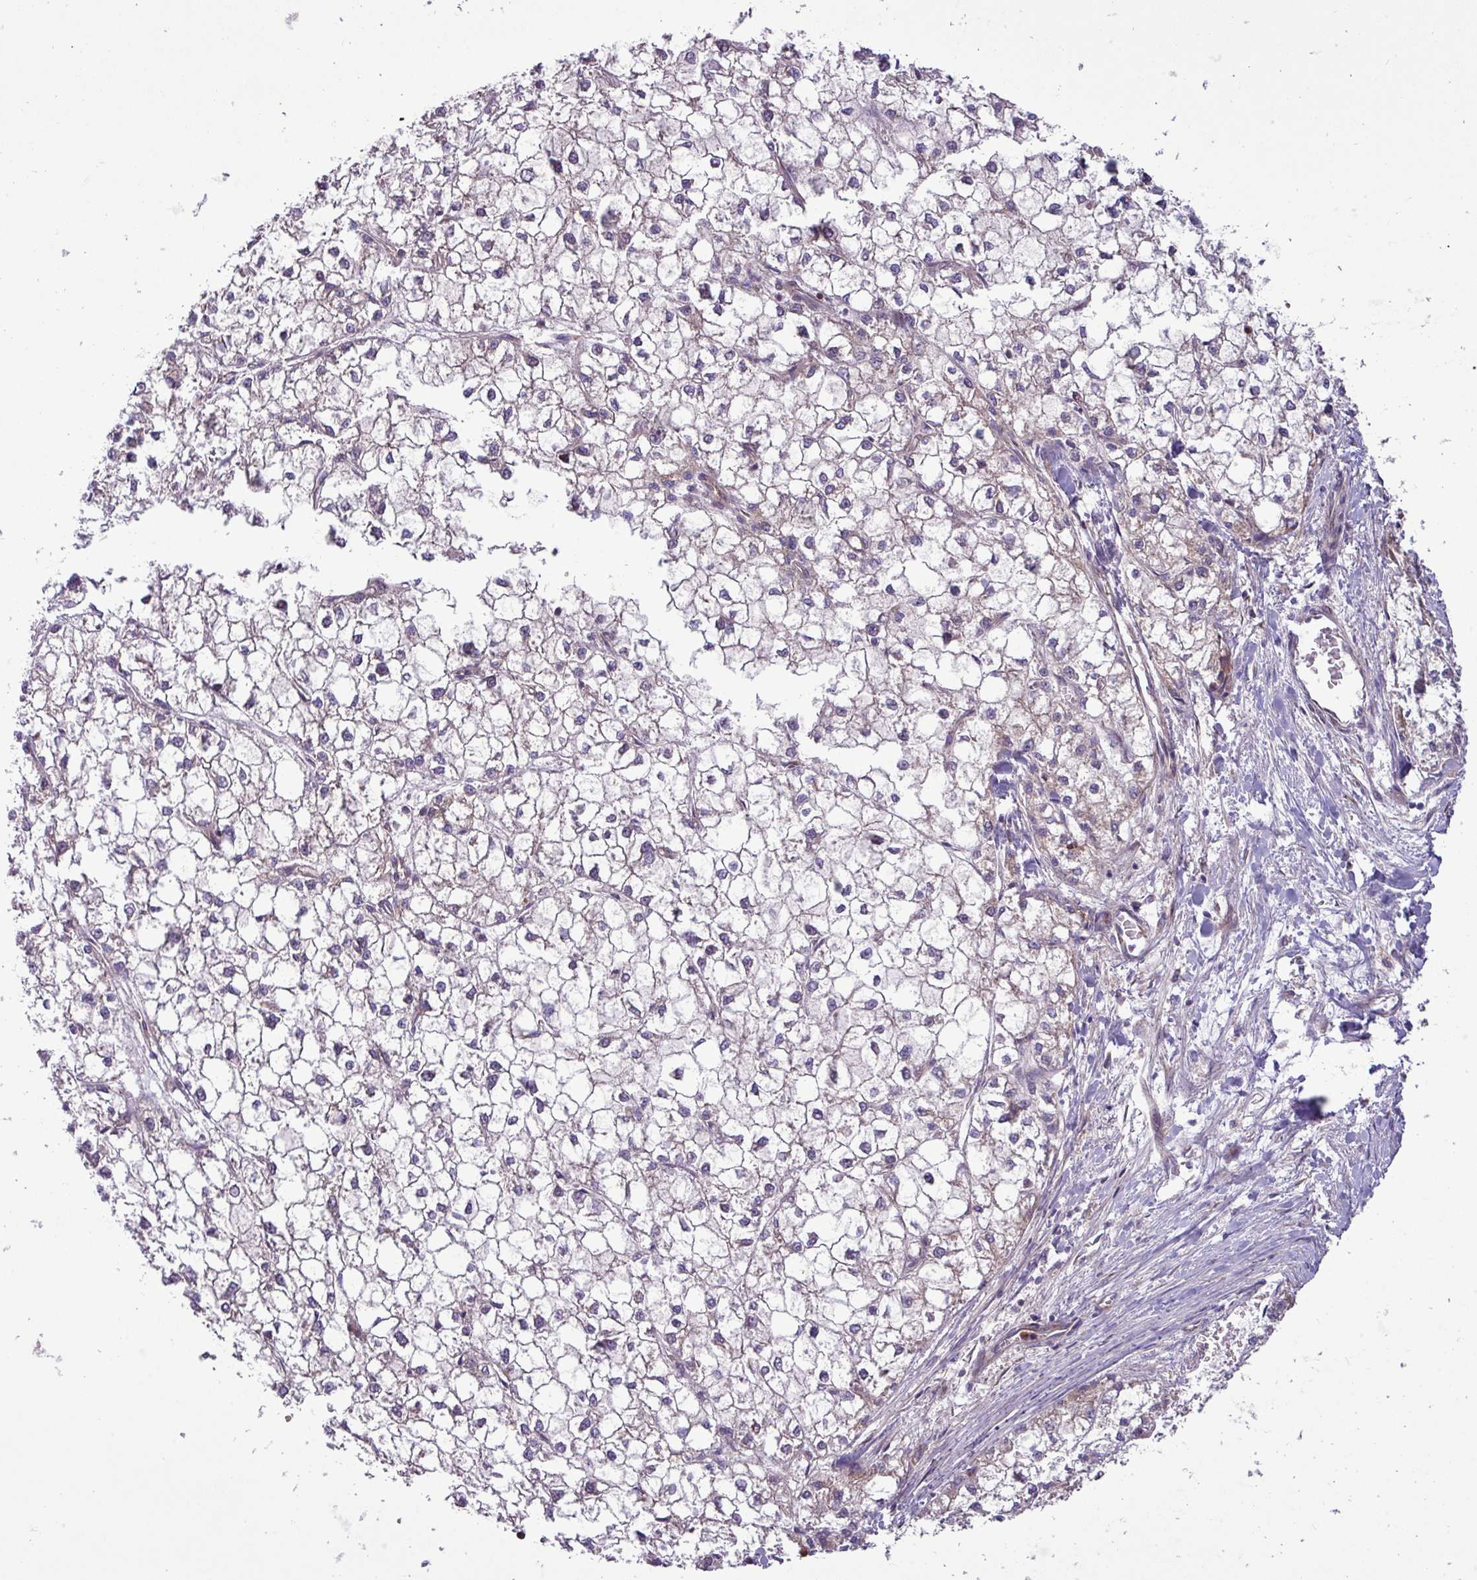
{"staining": {"intensity": "negative", "quantity": "none", "location": "none"}, "tissue": "liver cancer", "cell_type": "Tumor cells", "image_type": "cancer", "snomed": [{"axis": "morphology", "description": "Carcinoma, Hepatocellular, NOS"}, {"axis": "topography", "description": "Liver"}], "caption": "Protein analysis of liver cancer (hepatocellular carcinoma) reveals no significant positivity in tumor cells. (DAB immunohistochemistry visualized using brightfield microscopy, high magnification).", "gene": "RAB19", "patient": {"sex": "female", "age": 43}}